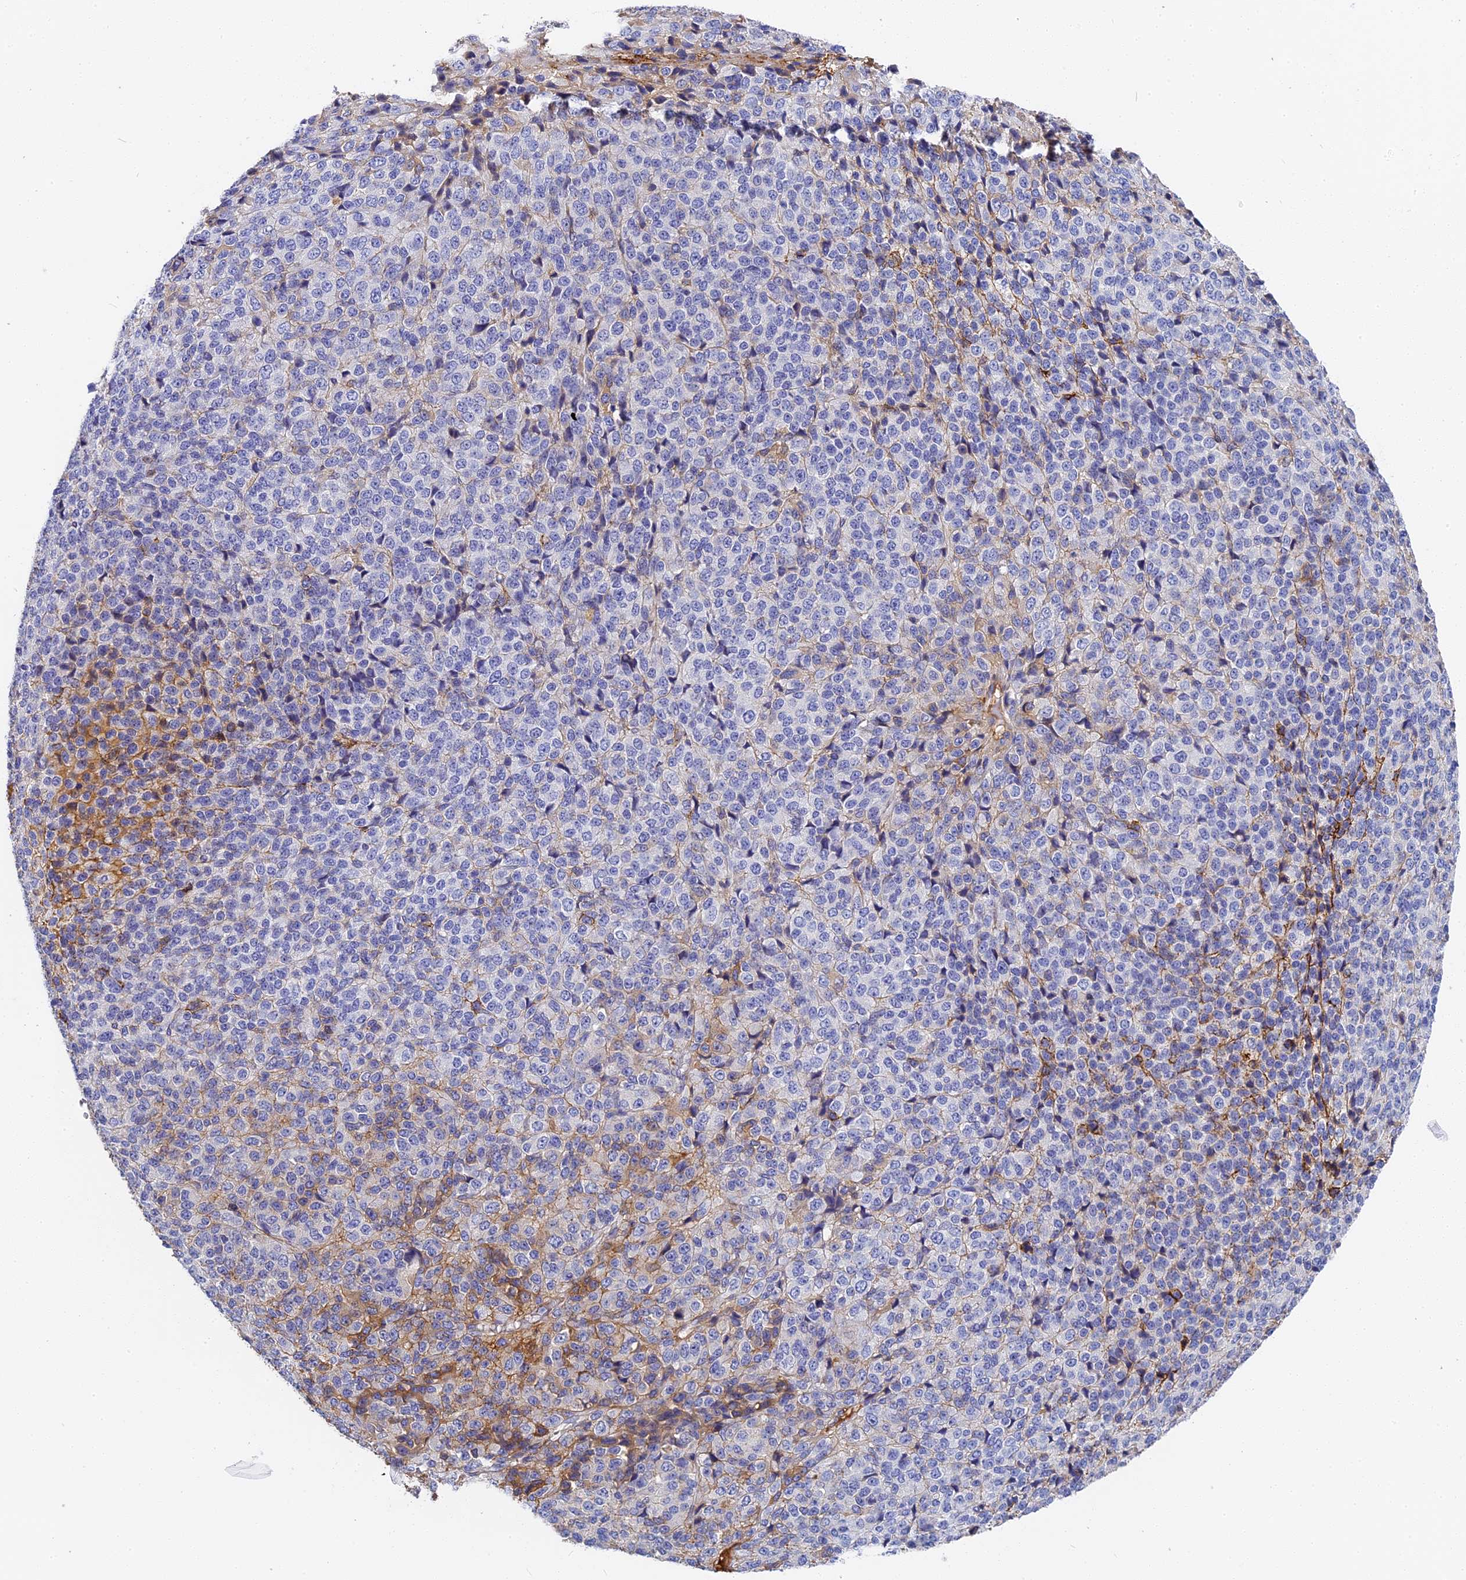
{"staining": {"intensity": "negative", "quantity": "none", "location": "none"}, "tissue": "melanoma", "cell_type": "Tumor cells", "image_type": "cancer", "snomed": [{"axis": "morphology", "description": "Malignant melanoma, Metastatic site"}, {"axis": "topography", "description": "Brain"}], "caption": "Tumor cells are negative for brown protein staining in melanoma.", "gene": "ITIH1", "patient": {"sex": "female", "age": 56}}